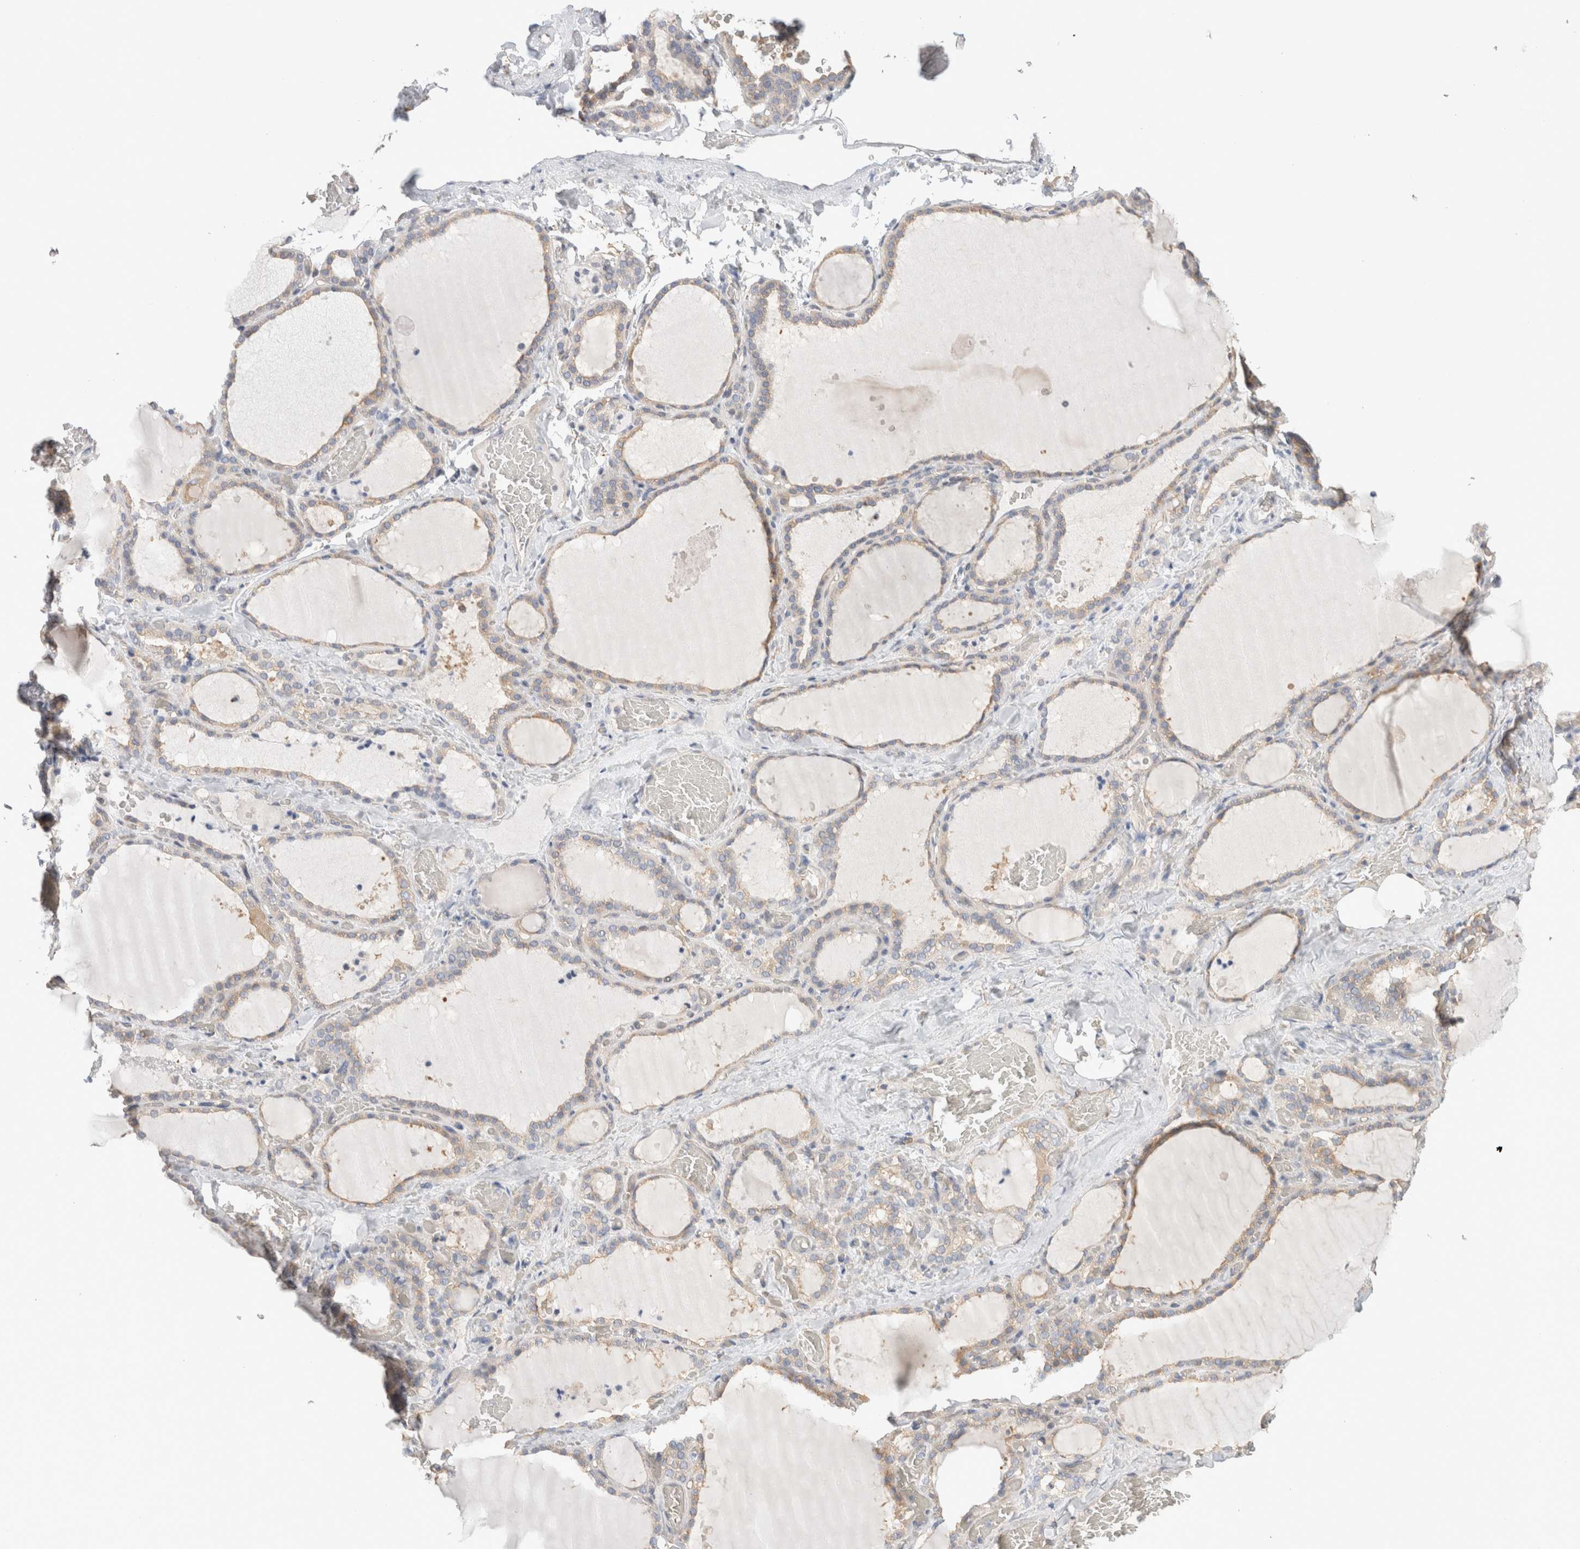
{"staining": {"intensity": "weak", "quantity": ">75%", "location": "cytoplasmic/membranous"}, "tissue": "thyroid gland", "cell_type": "Glandular cells", "image_type": "normal", "snomed": [{"axis": "morphology", "description": "Normal tissue, NOS"}, {"axis": "topography", "description": "Thyroid gland"}], "caption": "Glandular cells display low levels of weak cytoplasmic/membranous staining in approximately >75% of cells in normal thyroid gland.", "gene": "CAPN2", "patient": {"sex": "female", "age": 22}}